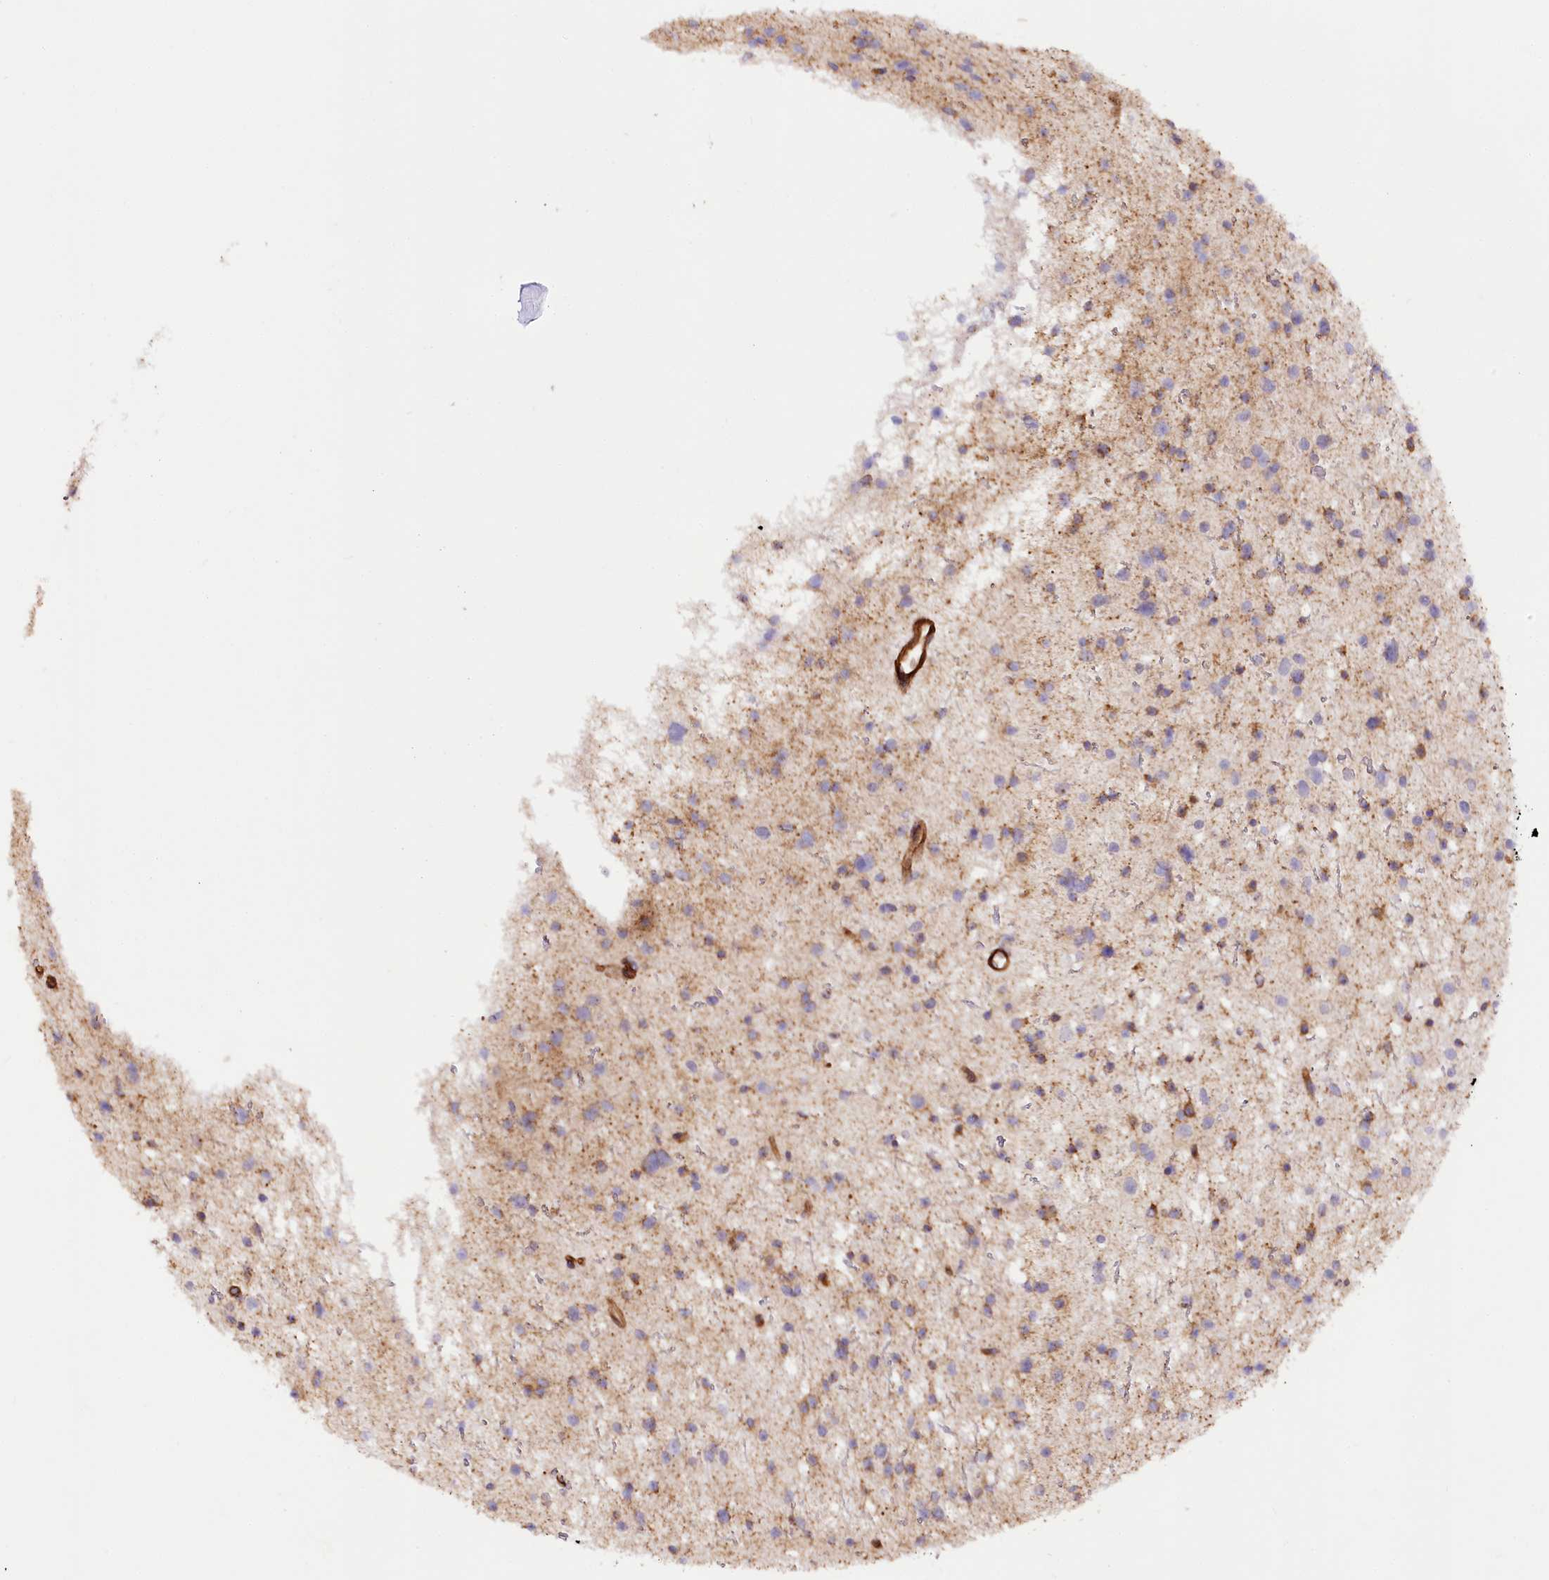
{"staining": {"intensity": "weak", "quantity": "25%-75%", "location": "cytoplasmic/membranous"}, "tissue": "glioma", "cell_type": "Tumor cells", "image_type": "cancer", "snomed": [{"axis": "morphology", "description": "Glioma, malignant, Low grade"}, {"axis": "topography", "description": "Brain"}], "caption": "Glioma stained with a brown dye displays weak cytoplasmic/membranous positive expression in about 25%-75% of tumor cells.", "gene": "SYNPO2", "patient": {"sex": "female", "age": 37}}